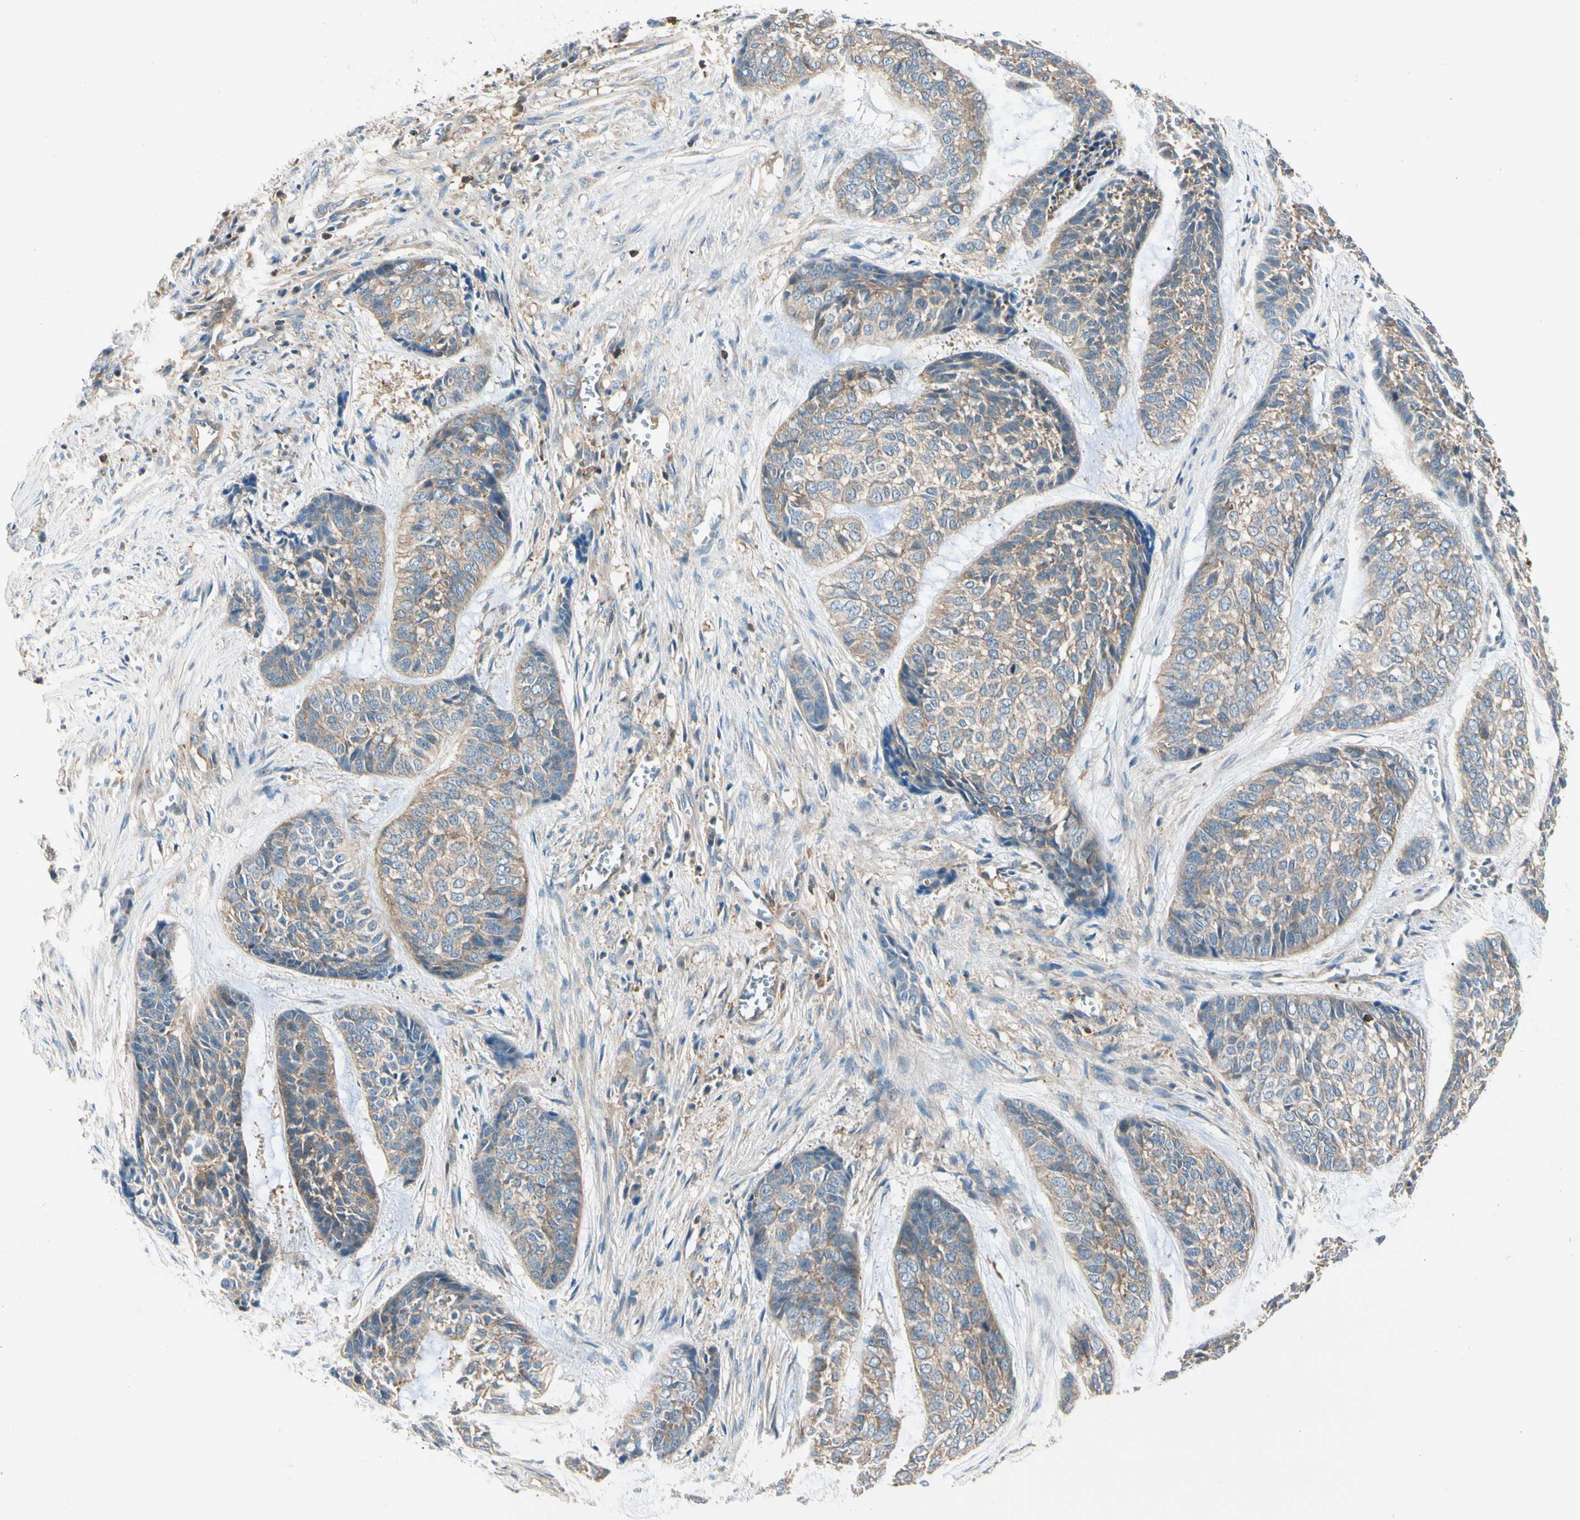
{"staining": {"intensity": "weak", "quantity": ">75%", "location": "cytoplasmic/membranous"}, "tissue": "skin cancer", "cell_type": "Tumor cells", "image_type": "cancer", "snomed": [{"axis": "morphology", "description": "Basal cell carcinoma"}, {"axis": "topography", "description": "Skin"}], "caption": "High-power microscopy captured an immunohistochemistry photomicrograph of basal cell carcinoma (skin), revealing weak cytoplasmic/membranous positivity in about >75% of tumor cells.", "gene": "CAPZA2", "patient": {"sex": "female", "age": 64}}